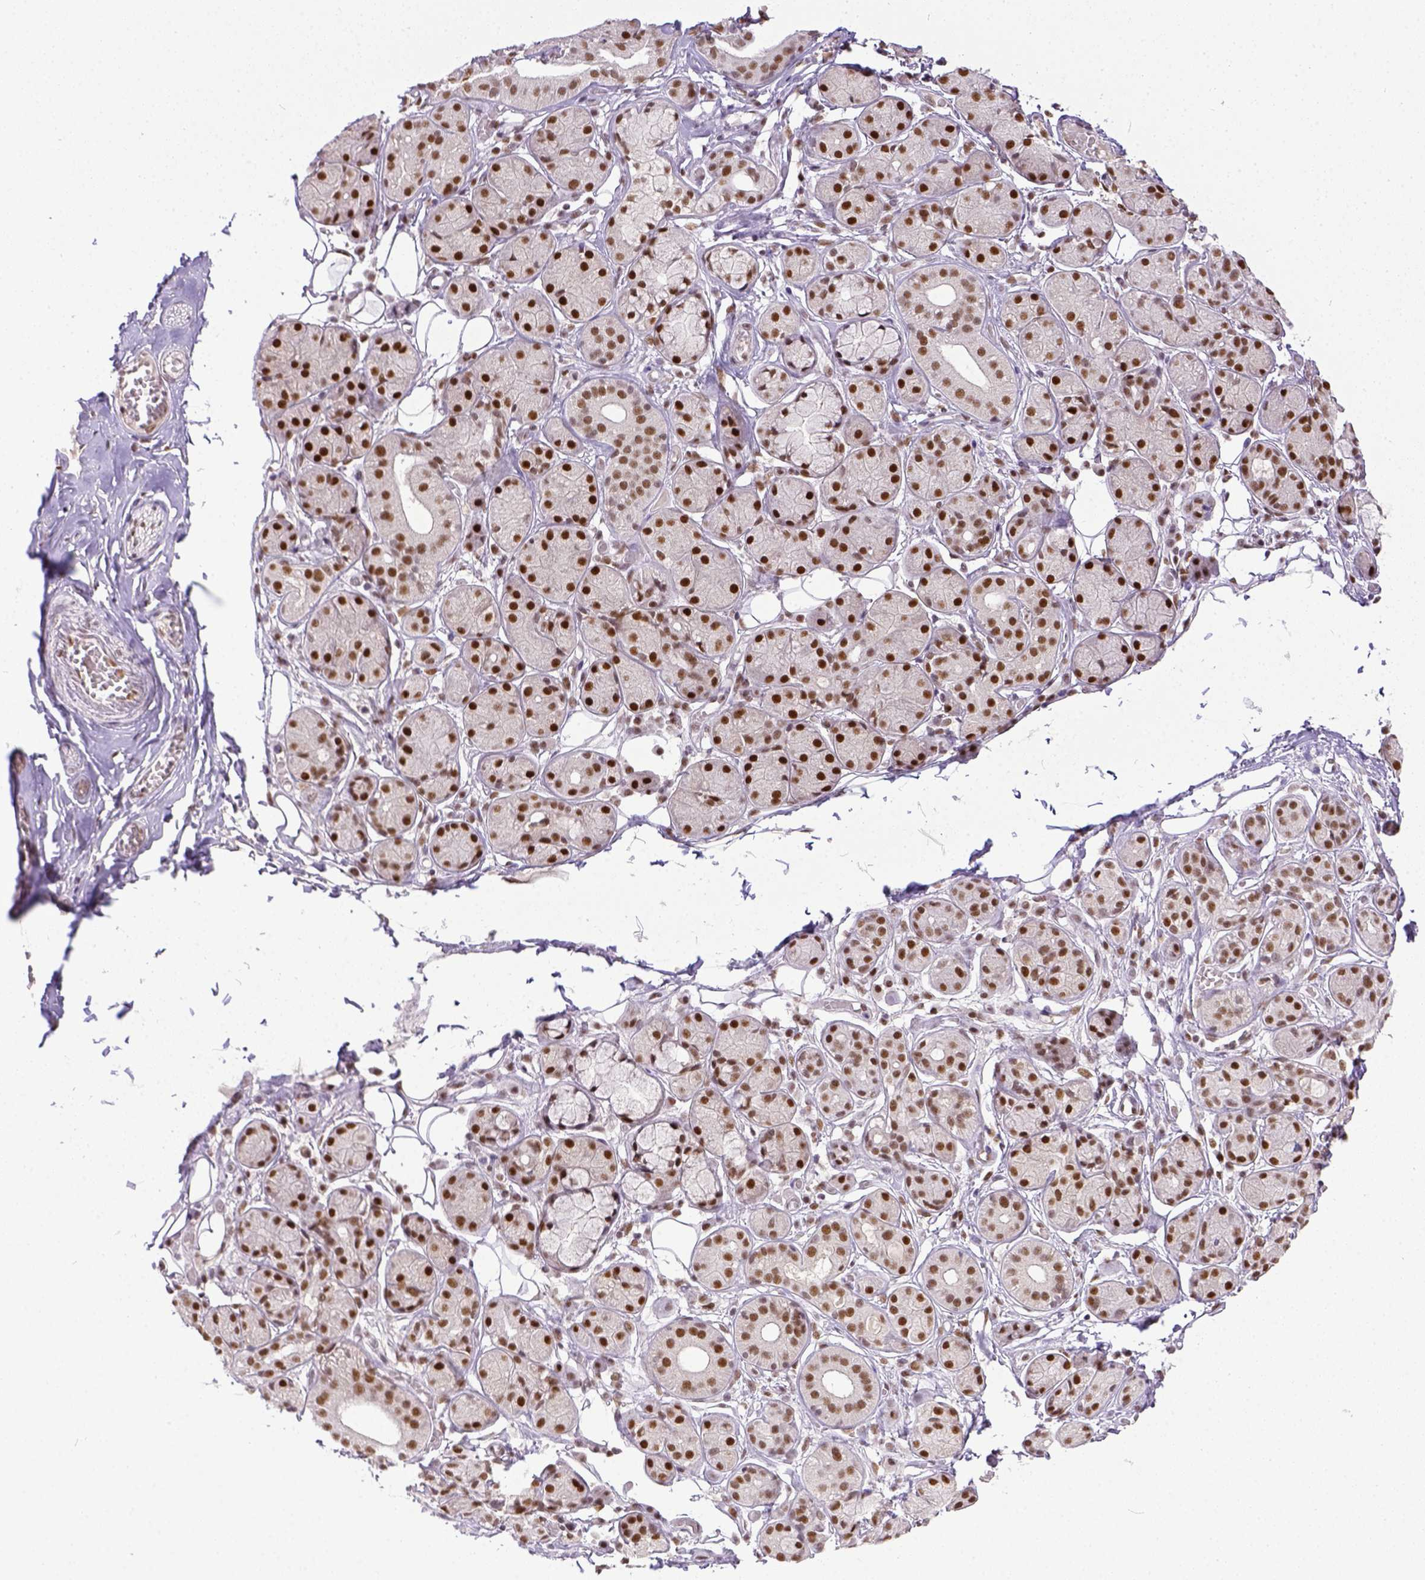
{"staining": {"intensity": "strong", "quantity": ">75%", "location": "nuclear"}, "tissue": "salivary gland", "cell_type": "Glandular cells", "image_type": "normal", "snomed": [{"axis": "morphology", "description": "Normal tissue, NOS"}, {"axis": "topography", "description": "Salivary gland"}, {"axis": "topography", "description": "Peripheral nerve tissue"}], "caption": "Glandular cells exhibit high levels of strong nuclear staining in approximately >75% of cells in benign human salivary gland.", "gene": "ERCC1", "patient": {"sex": "male", "age": 71}}